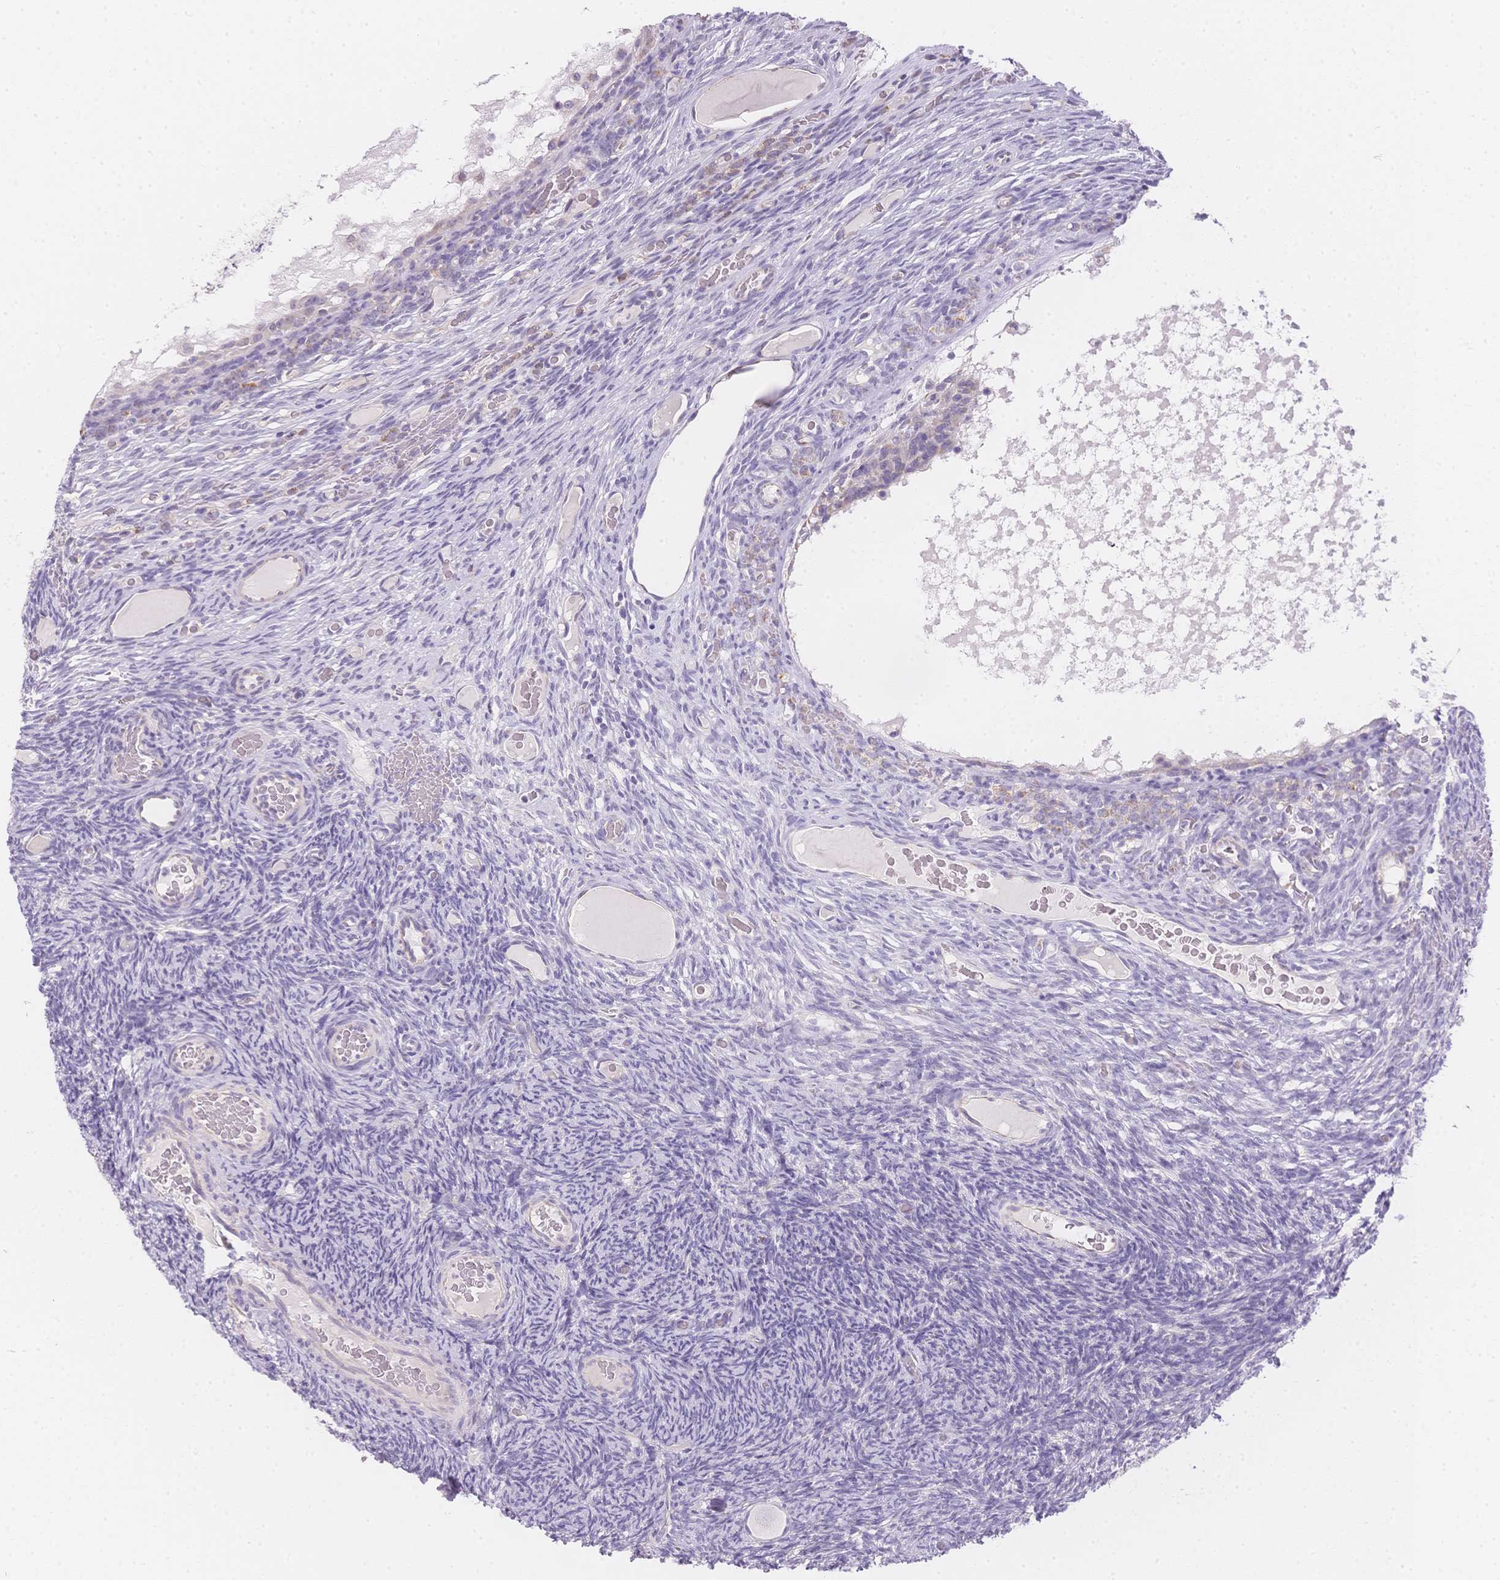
{"staining": {"intensity": "negative", "quantity": "none", "location": "none"}, "tissue": "ovary", "cell_type": "Follicle cells", "image_type": "normal", "snomed": [{"axis": "morphology", "description": "Normal tissue, NOS"}, {"axis": "topography", "description": "Ovary"}], "caption": "Immunohistochemical staining of benign ovary shows no significant positivity in follicle cells. (Stains: DAB (3,3'-diaminobenzidine) immunohistochemistry (IHC) with hematoxylin counter stain, Microscopy: brightfield microscopy at high magnification).", "gene": "SMYD1", "patient": {"sex": "female", "age": 34}}